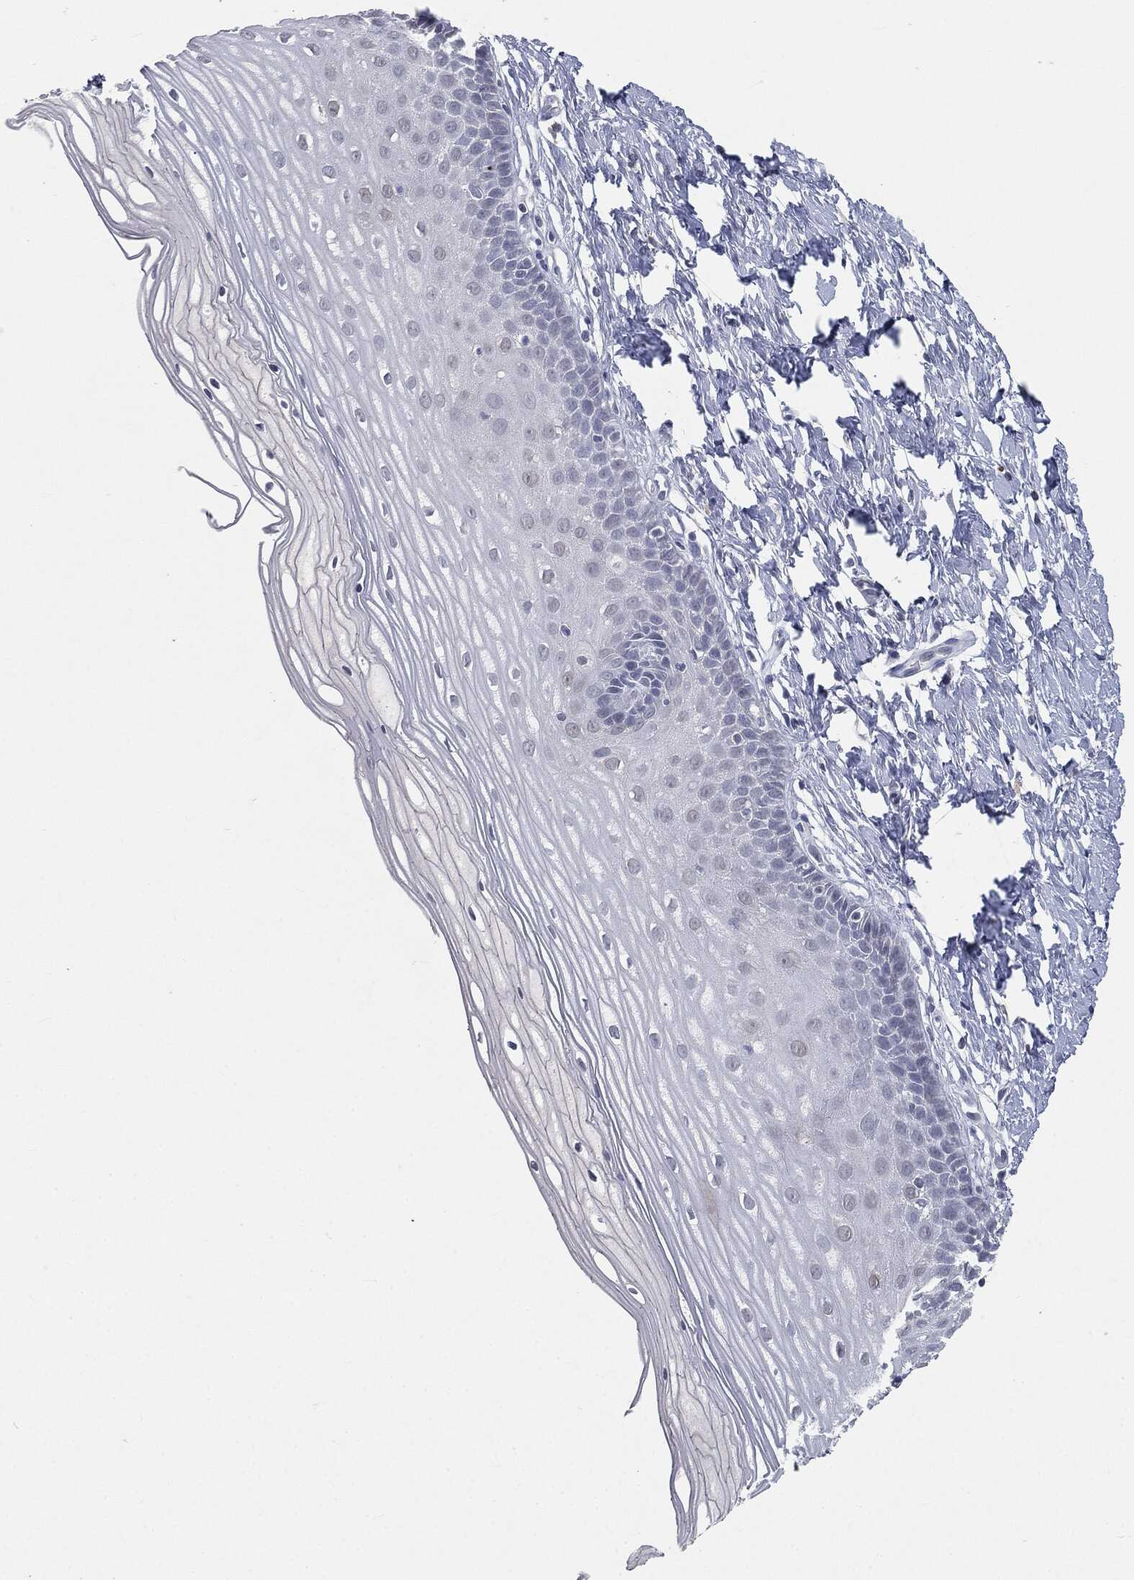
{"staining": {"intensity": "negative", "quantity": "none", "location": "none"}, "tissue": "cervix", "cell_type": "Glandular cells", "image_type": "normal", "snomed": [{"axis": "morphology", "description": "Normal tissue, NOS"}, {"axis": "topography", "description": "Cervix"}], "caption": "A high-resolution image shows IHC staining of benign cervix, which demonstrates no significant positivity in glandular cells.", "gene": "SLC2A2", "patient": {"sex": "female", "age": 37}}